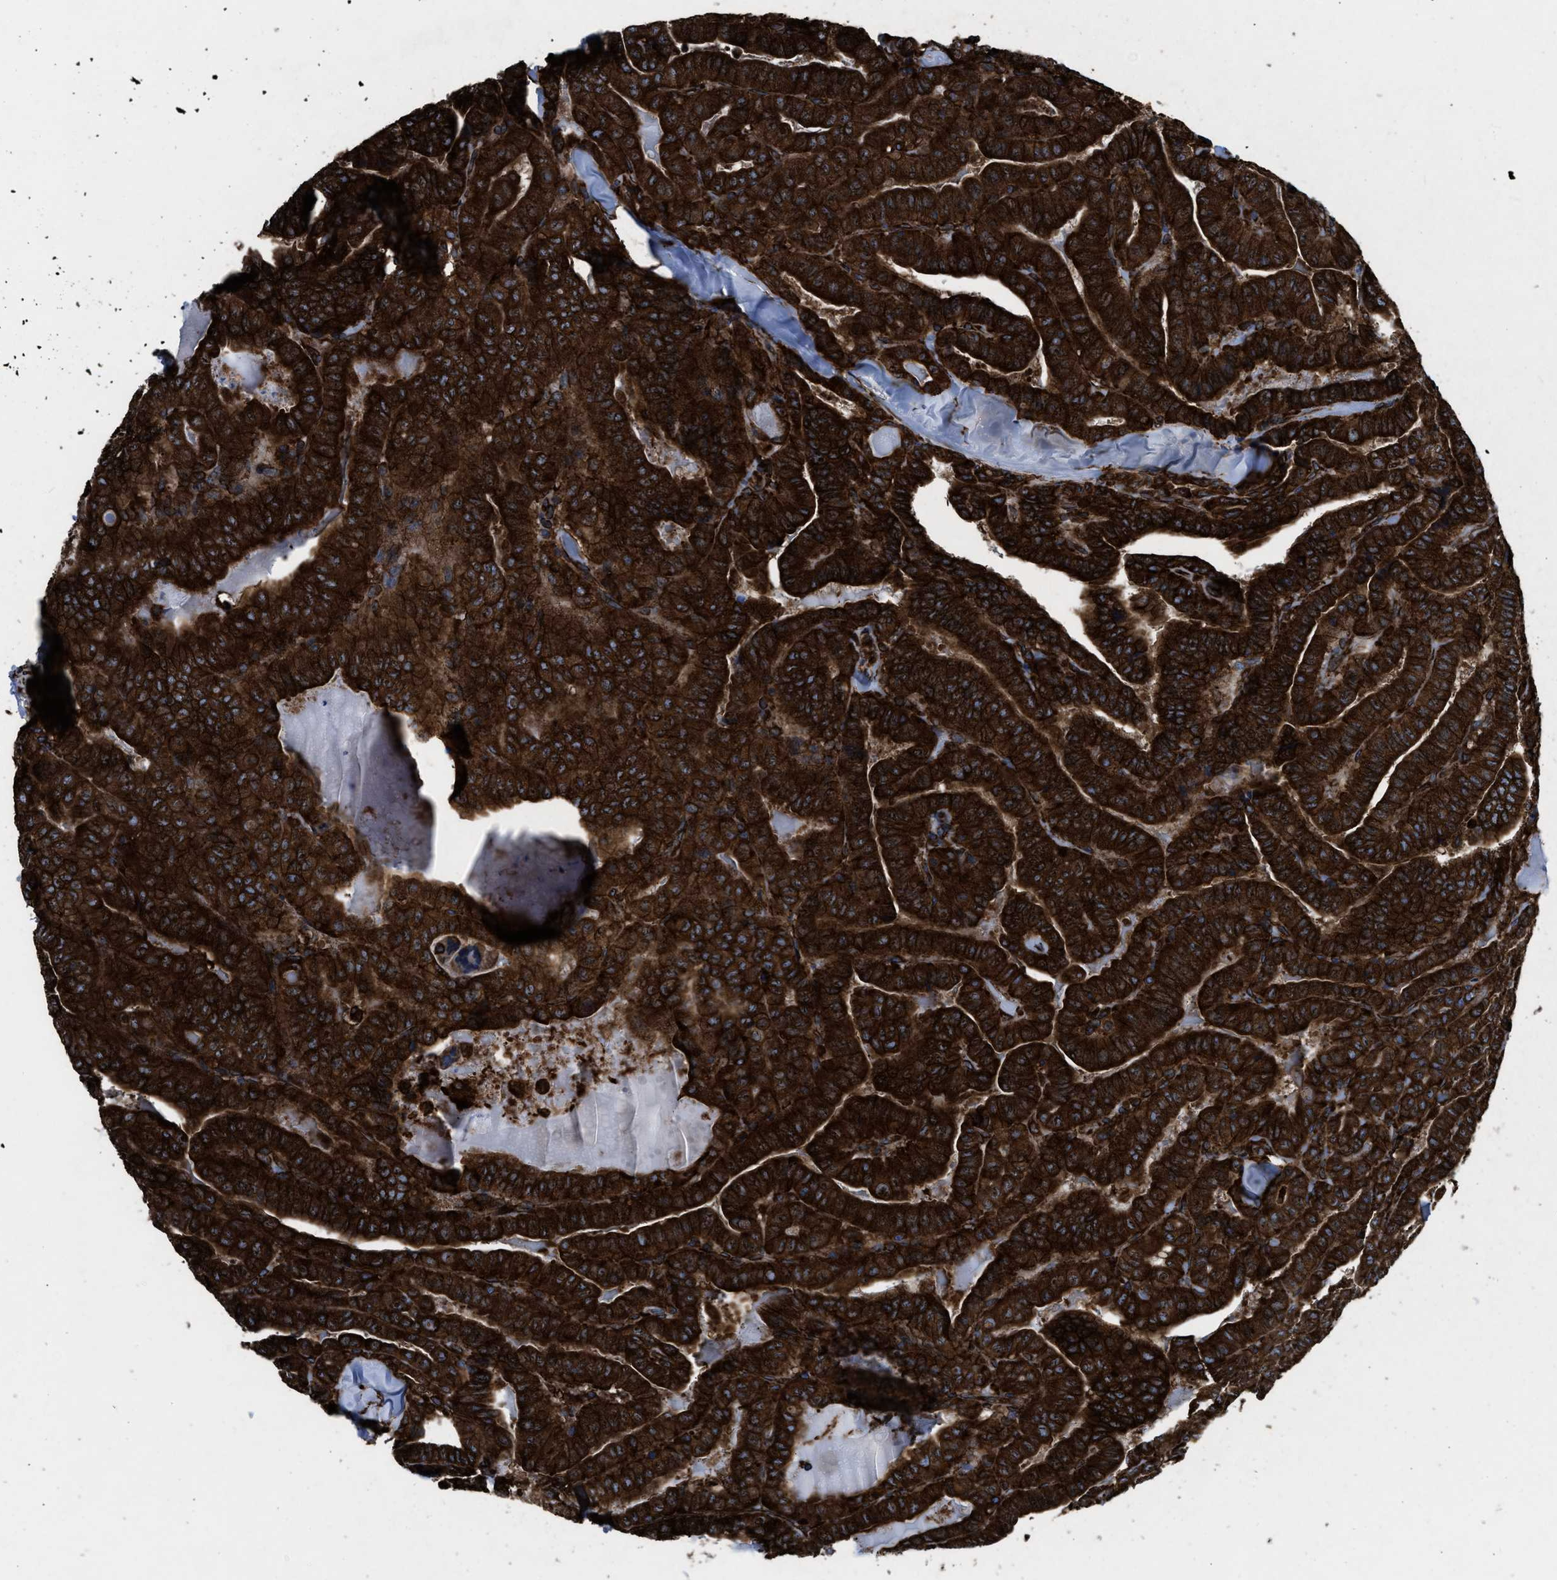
{"staining": {"intensity": "strong", "quantity": ">75%", "location": "cytoplasmic/membranous"}, "tissue": "thyroid cancer", "cell_type": "Tumor cells", "image_type": "cancer", "snomed": [{"axis": "morphology", "description": "Papillary adenocarcinoma, NOS"}, {"axis": "topography", "description": "Thyroid gland"}], "caption": "Immunohistochemical staining of human papillary adenocarcinoma (thyroid) demonstrates high levels of strong cytoplasmic/membranous positivity in approximately >75% of tumor cells.", "gene": "CAPRIN1", "patient": {"sex": "male", "age": 77}}